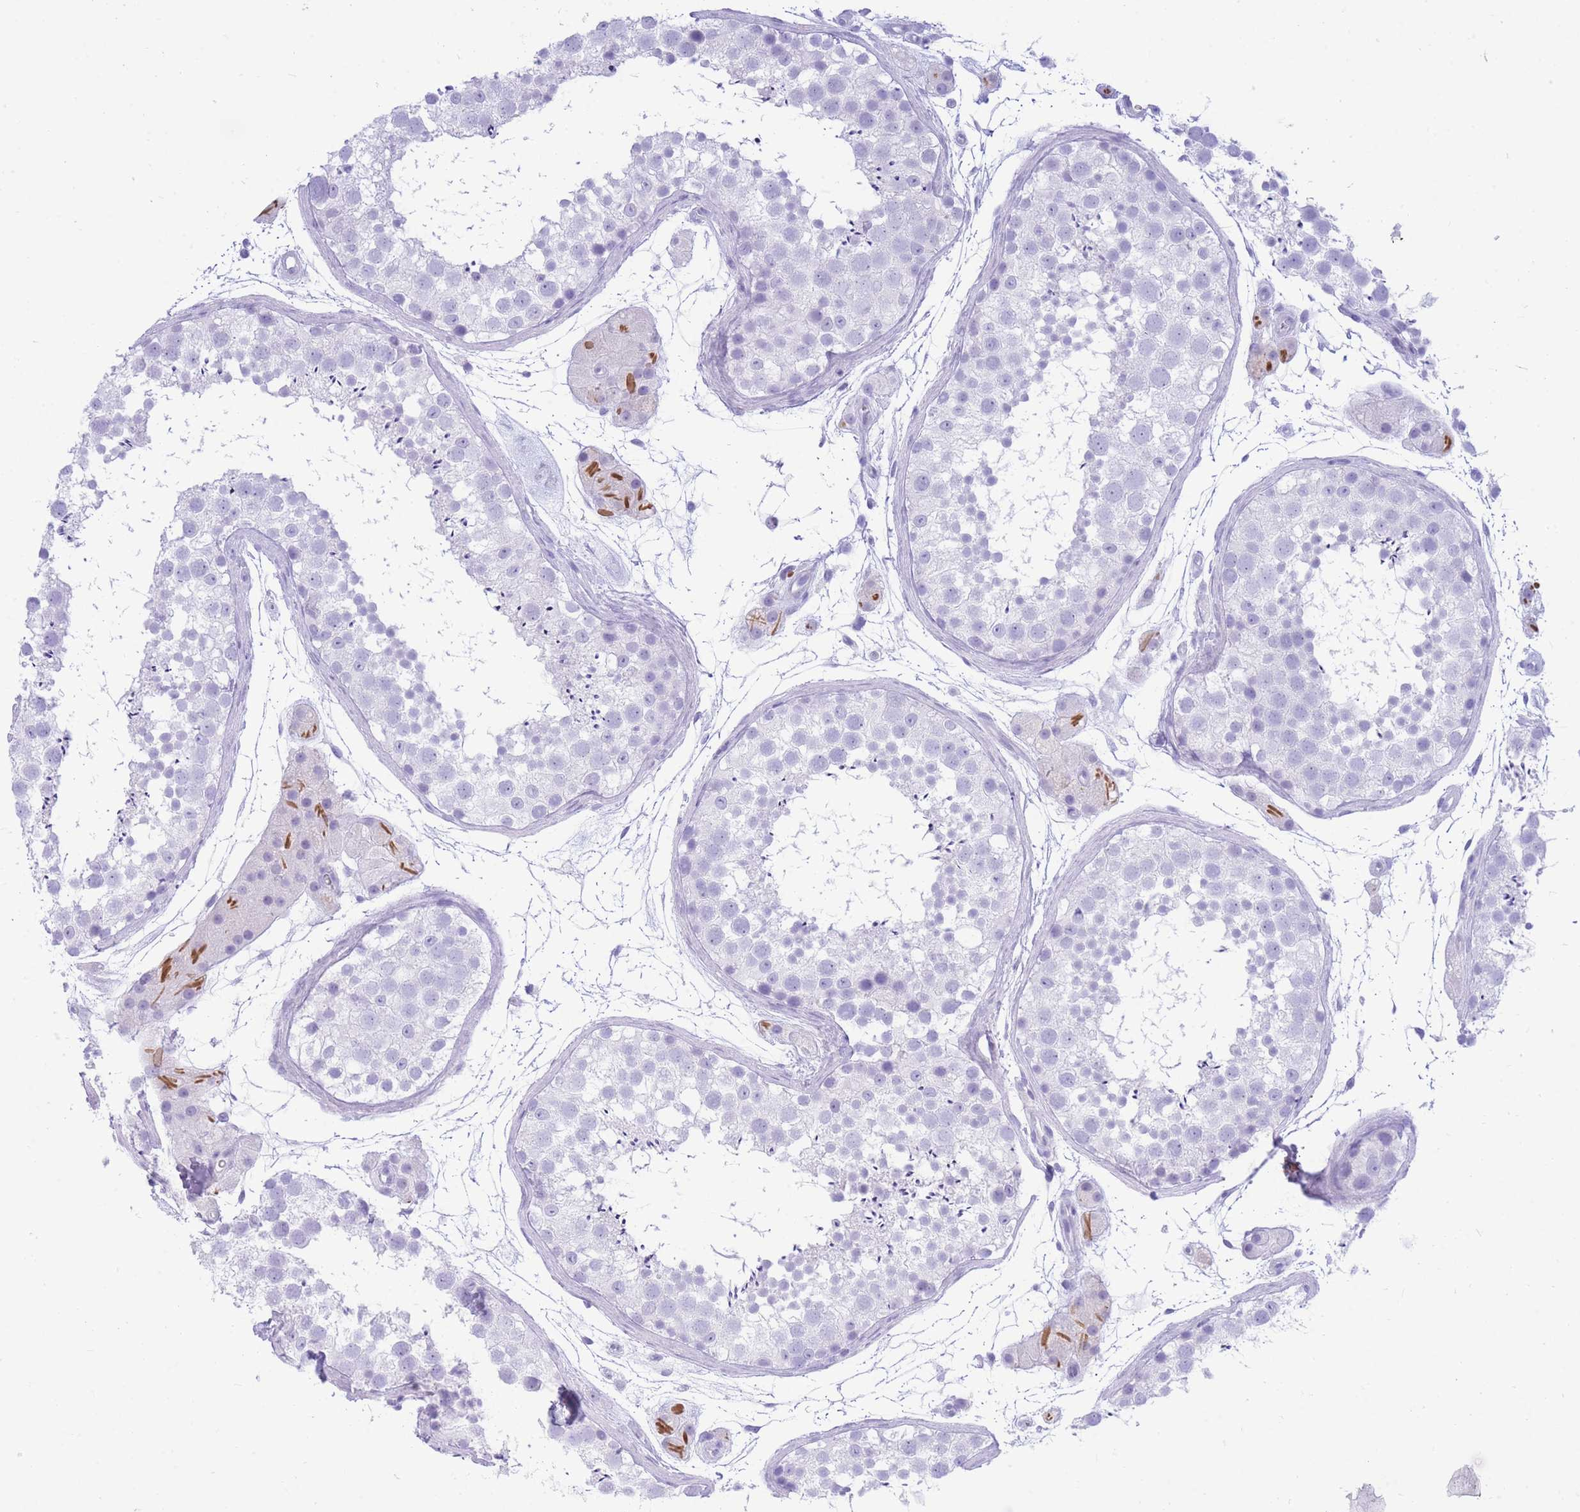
{"staining": {"intensity": "negative", "quantity": "none", "location": "none"}, "tissue": "testis", "cell_type": "Cells in seminiferous ducts", "image_type": "normal", "snomed": [{"axis": "morphology", "description": "Normal tissue, NOS"}, {"axis": "topography", "description": "Testis"}], "caption": "Cells in seminiferous ducts are negative for protein expression in benign human testis. The staining was performed using DAB (3,3'-diaminobenzidine) to visualize the protein expression in brown, while the nuclei were stained in blue with hematoxylin (Magnification: 20x).", "gene": "ZFP62", "patient": {"sex": "male", "age": 41}}